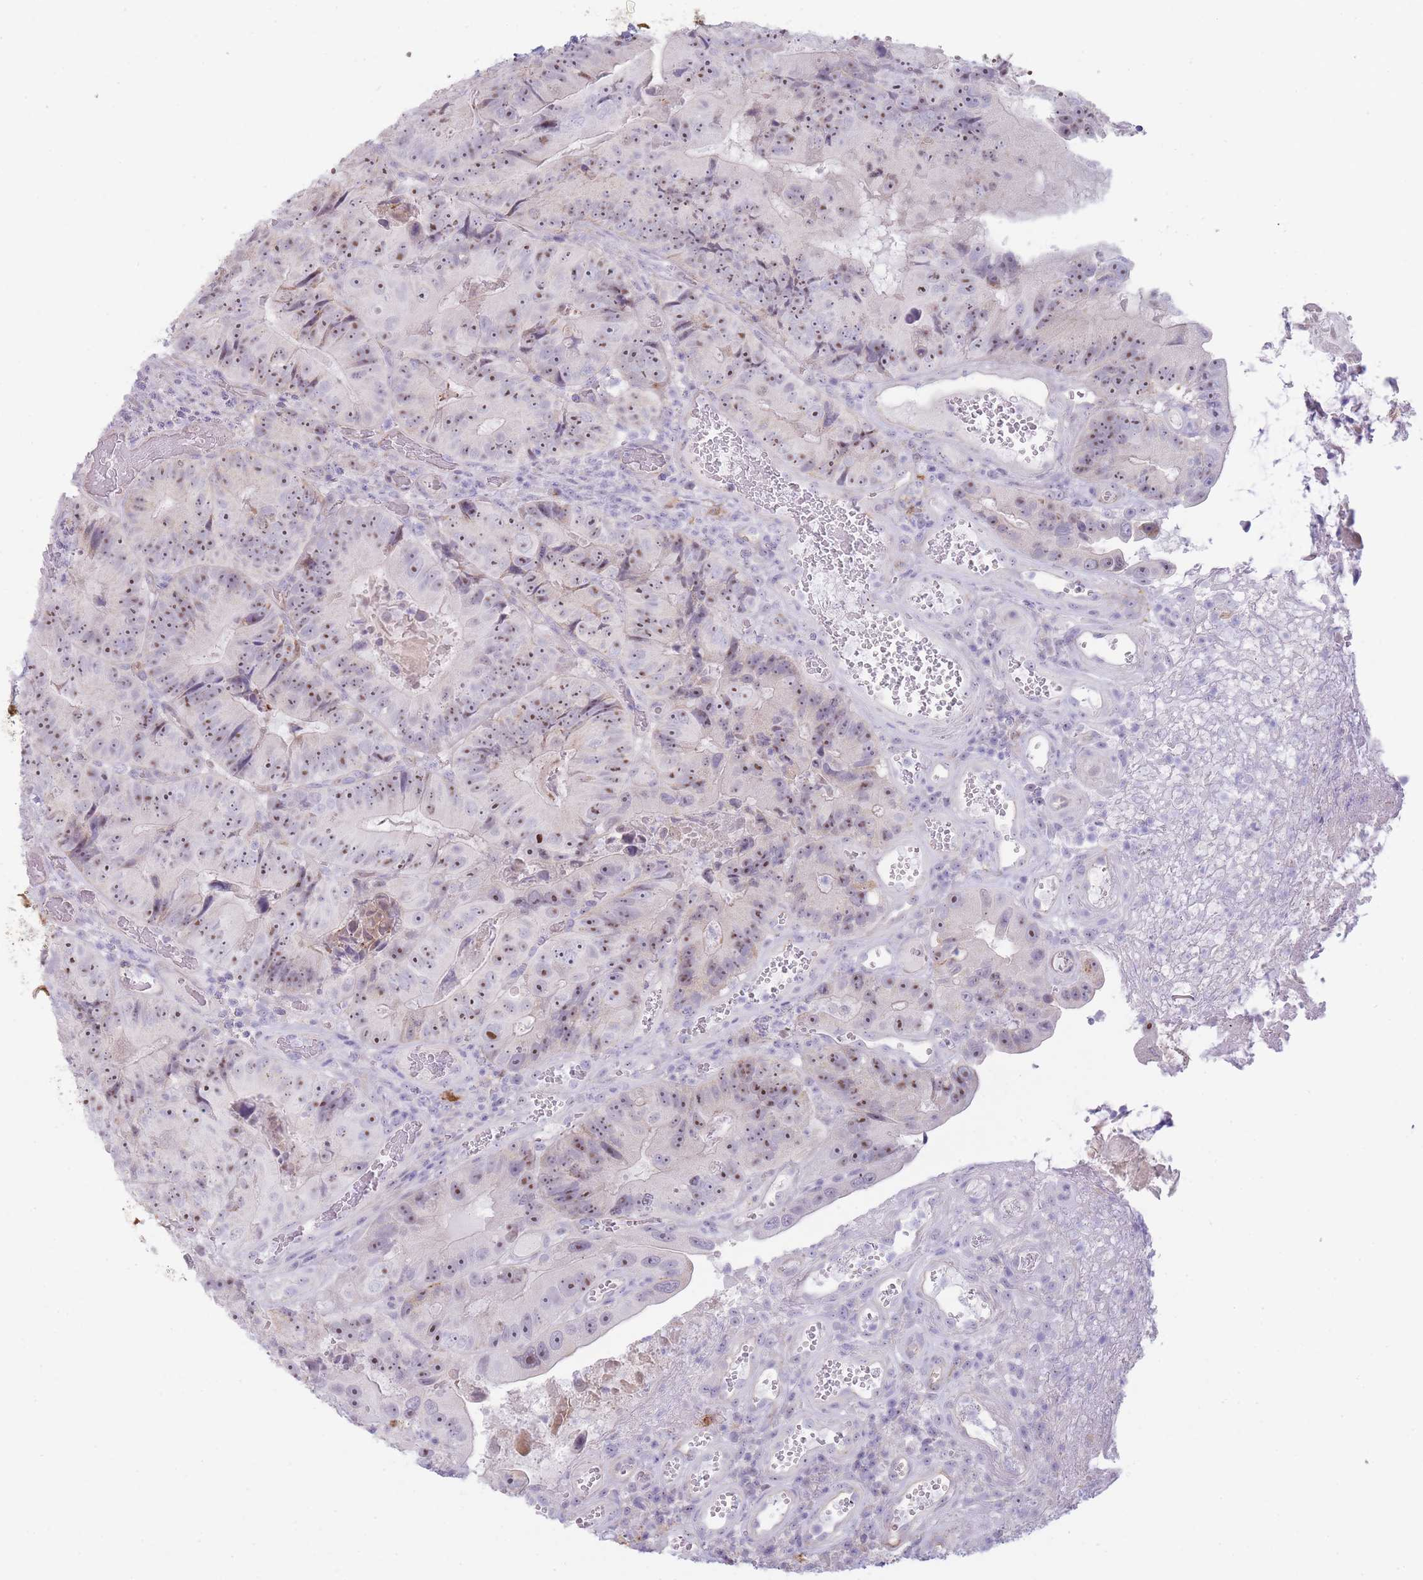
{"staining": {"intensity": "moderate", "quantity": ">75%", "location": "nuclear"}, "tissue": "colorectal cancer", "cell_type": "Tumor cells", "image_type": "cancer", "snomed": [{"axis": "morphology", "description": "Adenocarcinoma, NOS"}, {"axis": "topography", "description": "Colon"}], "caption": "IHC (DAB) staining of colorectal cancer displays moderate nuclear protein expression in approximately >75% of tumor cells. The staining is performed using DAB (3,3'-diaminobenzidine) brown chromogen to label protein expression. The nuclei are counter-stained blue using hematoxylin.", "gene": "UTP14A", "patient": {"sex": "female", "age": 86}}